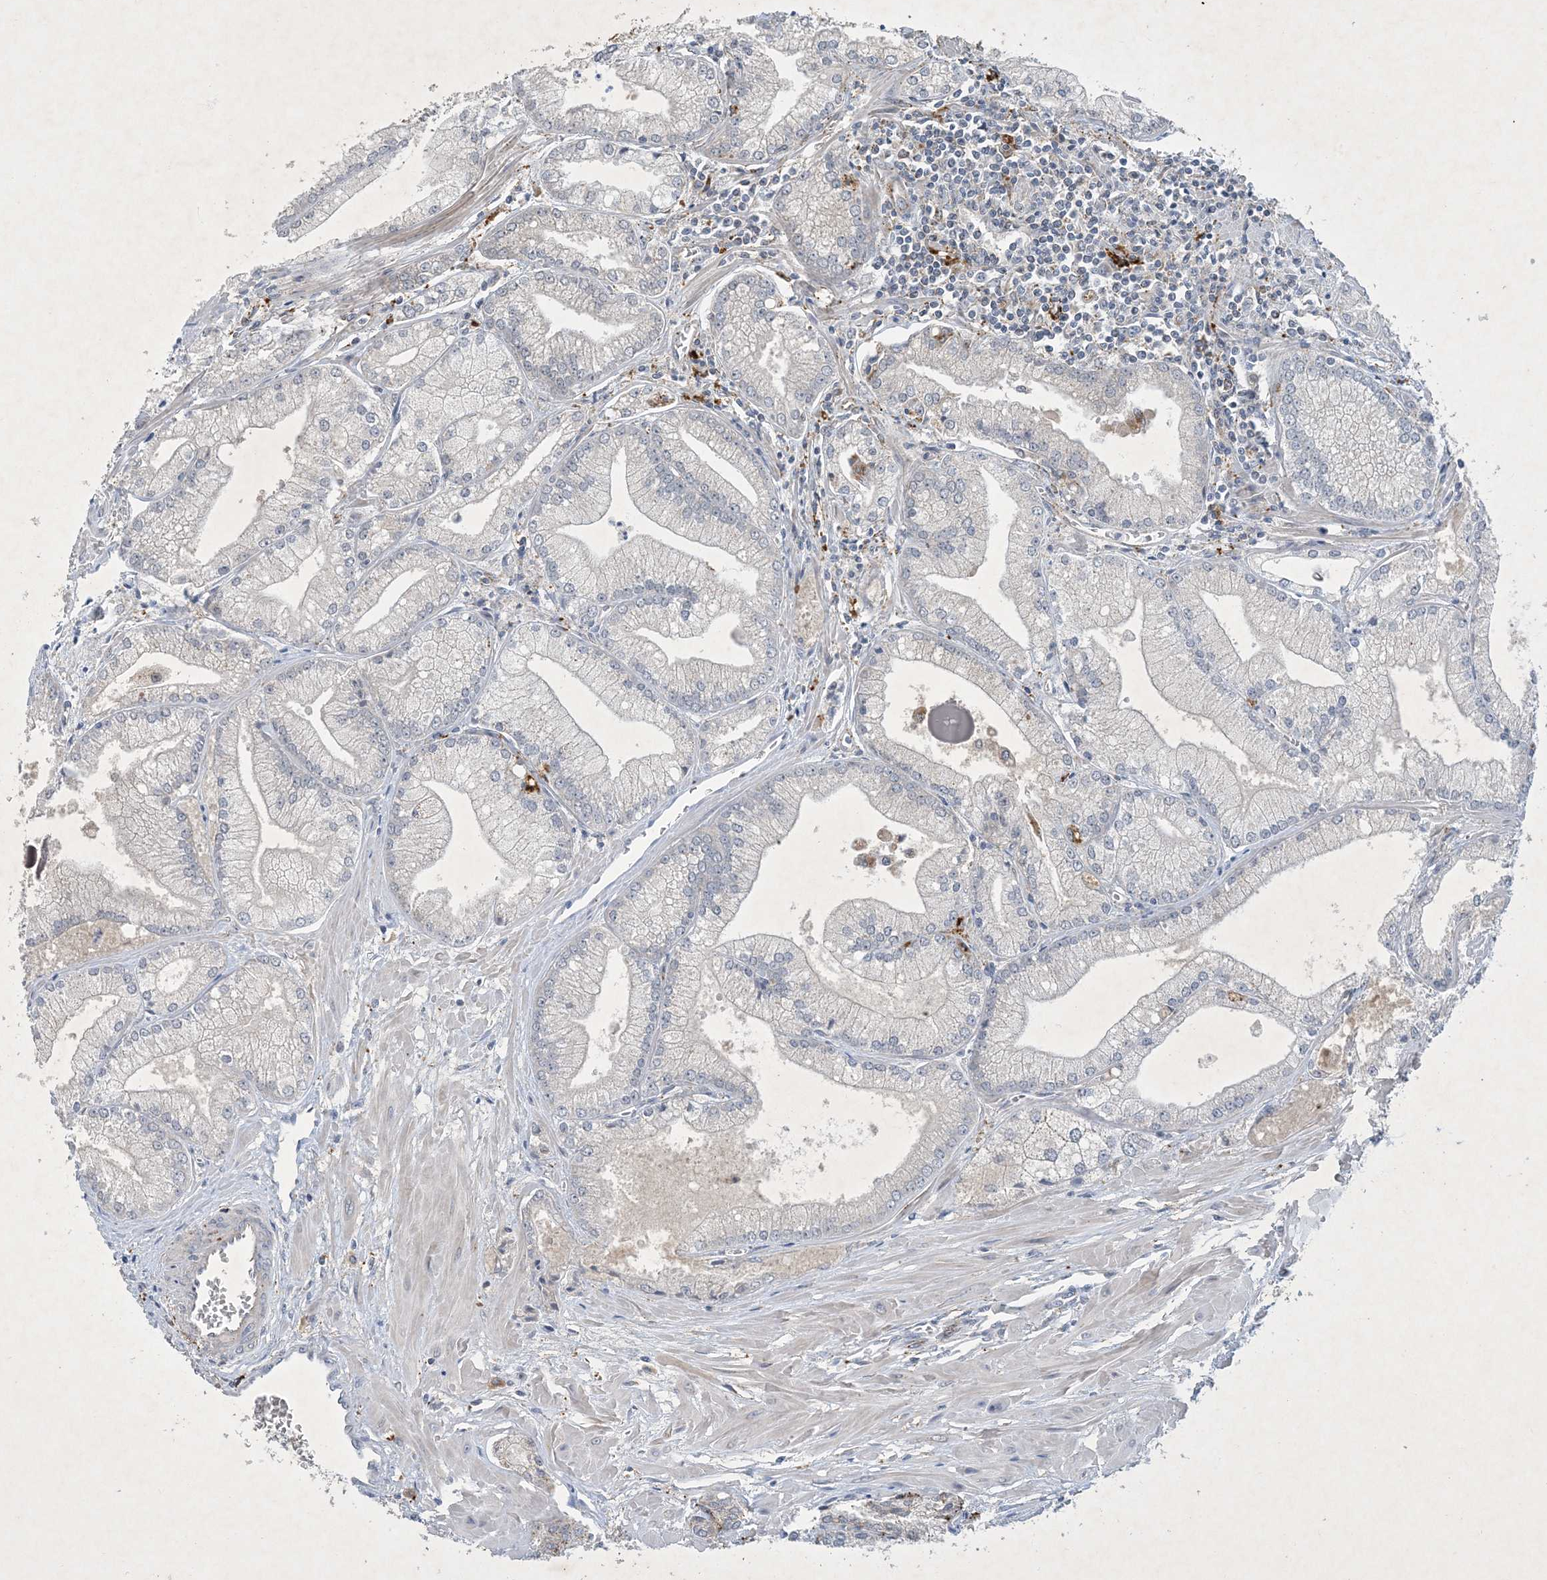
{"staining": {"intensity": "weak", "quantity": "<25%", "location": "cytoplasmic/membranous"}, "tissue": "prostate cancer", "cell_type": "Tumor cells", "image_type": "cancer", "snomed": [{"axis": "morphology", "description": "Adenocarcinoma, Low grade"}, {"axis": "topography", "description": "Prostate"}], "caption": "The immunohistochemistry image has no significant expression in tumor cells of prostate cancer (low-grade adenocarcinoma) tissue. (DAB immunohistochemistry (IHC), high magnification).", "gene": "MRPS18A", "patient": {"sex": "male", "age": 67}}